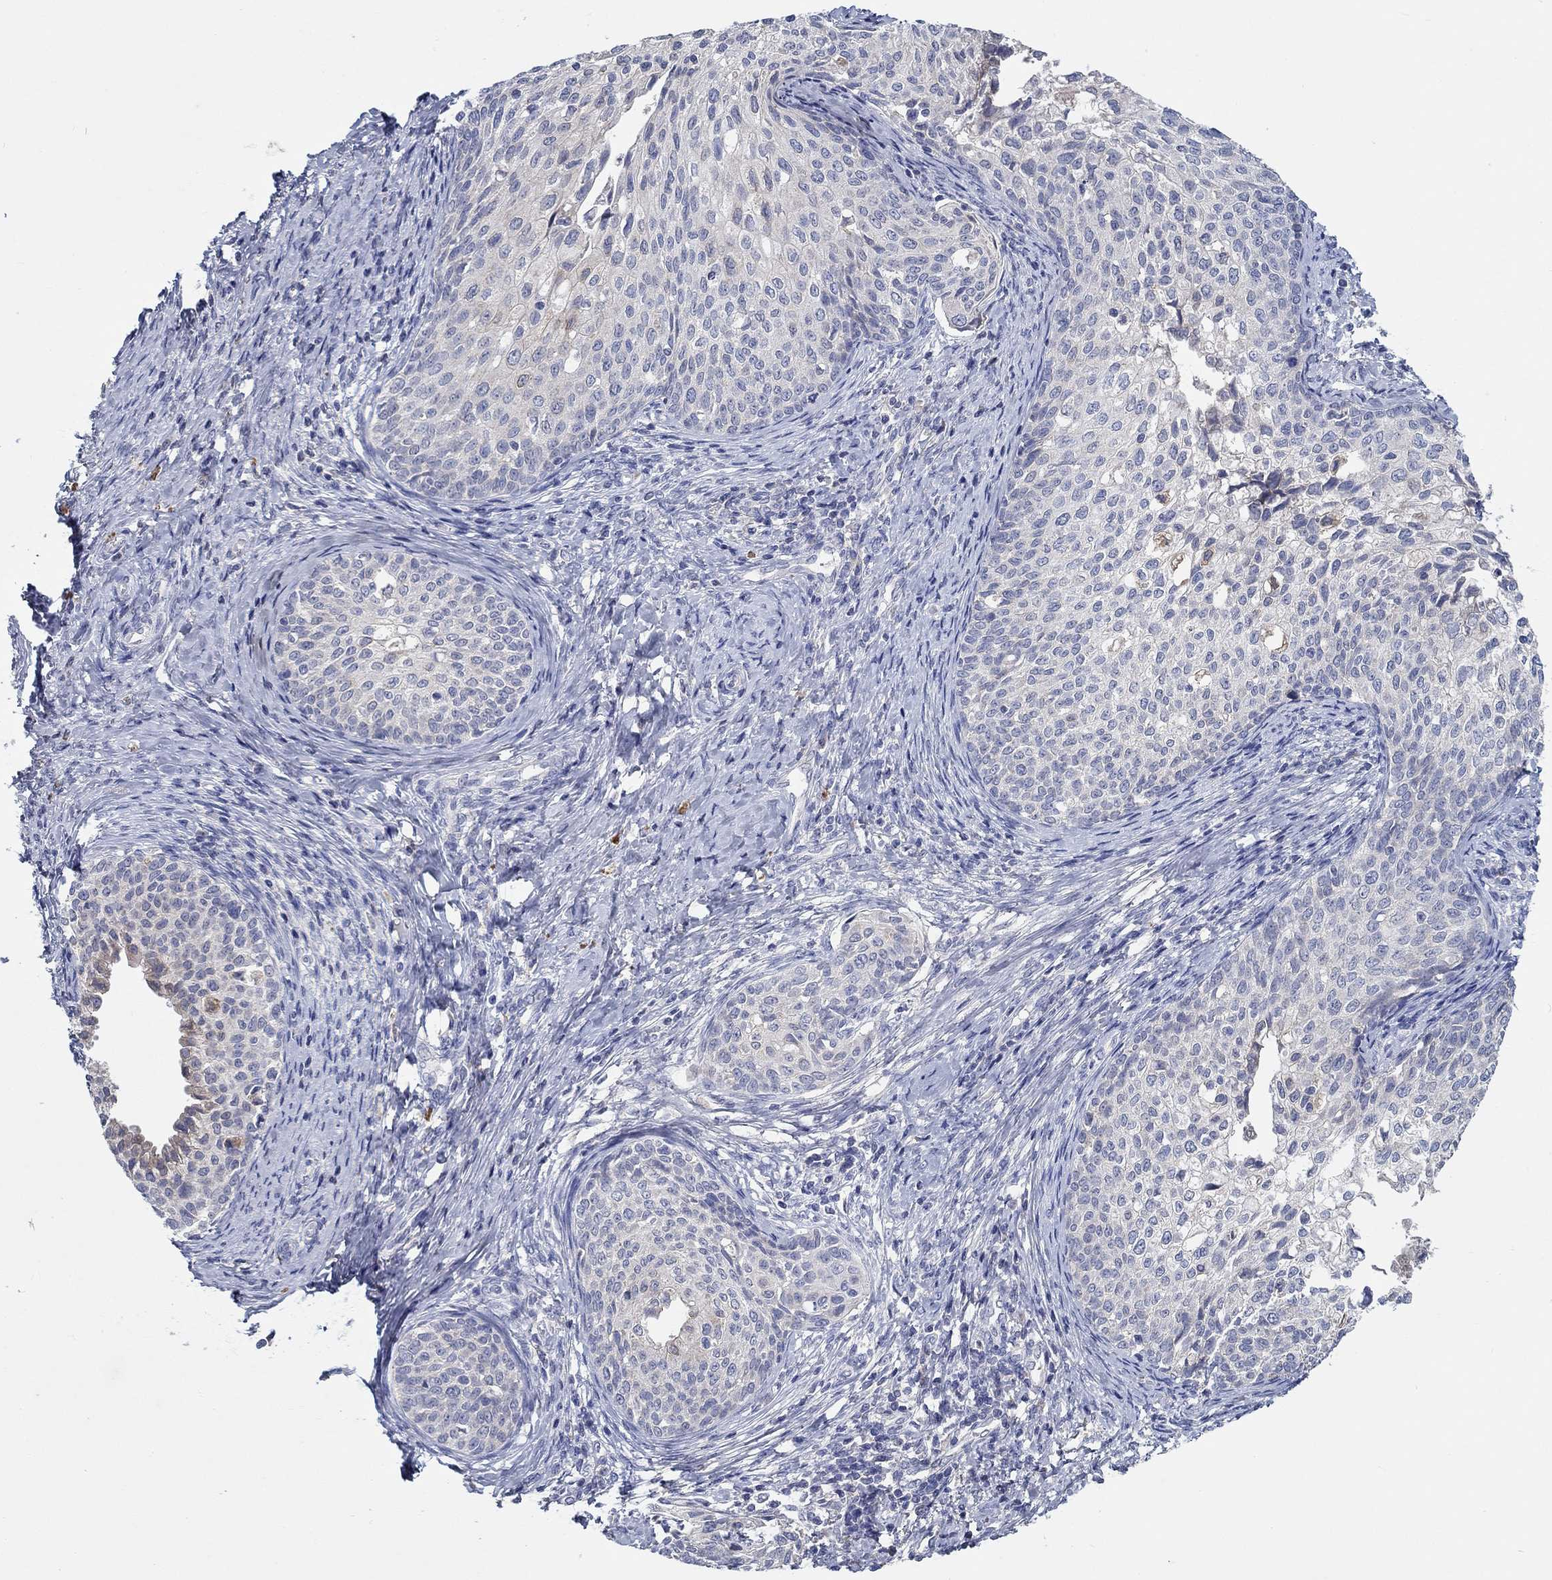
{"staining": {"intensity": "negative", "quantity": "none", "location": "none"}, "tissue": "cervical cancer", "cell_type": "Tumor cells", "image_type": "cancer", "snomed": [{"axis": "morphology", "description": "Squamous cell carcinoma, NOS"}, {"axis": "topography", "description": "Cervix"}], "caption": "Cervical squamous cell carcinoma was stained to show a protein in brown. There is no significant staining in tumor cells. The staining was performed using DAB to visualize the protein expression in brown, while the nuclei were stained in blue with hematoxylin (Magnification: 20x).", "gene": "PROZ", "patient": {"sex": "female", "age": 51}}